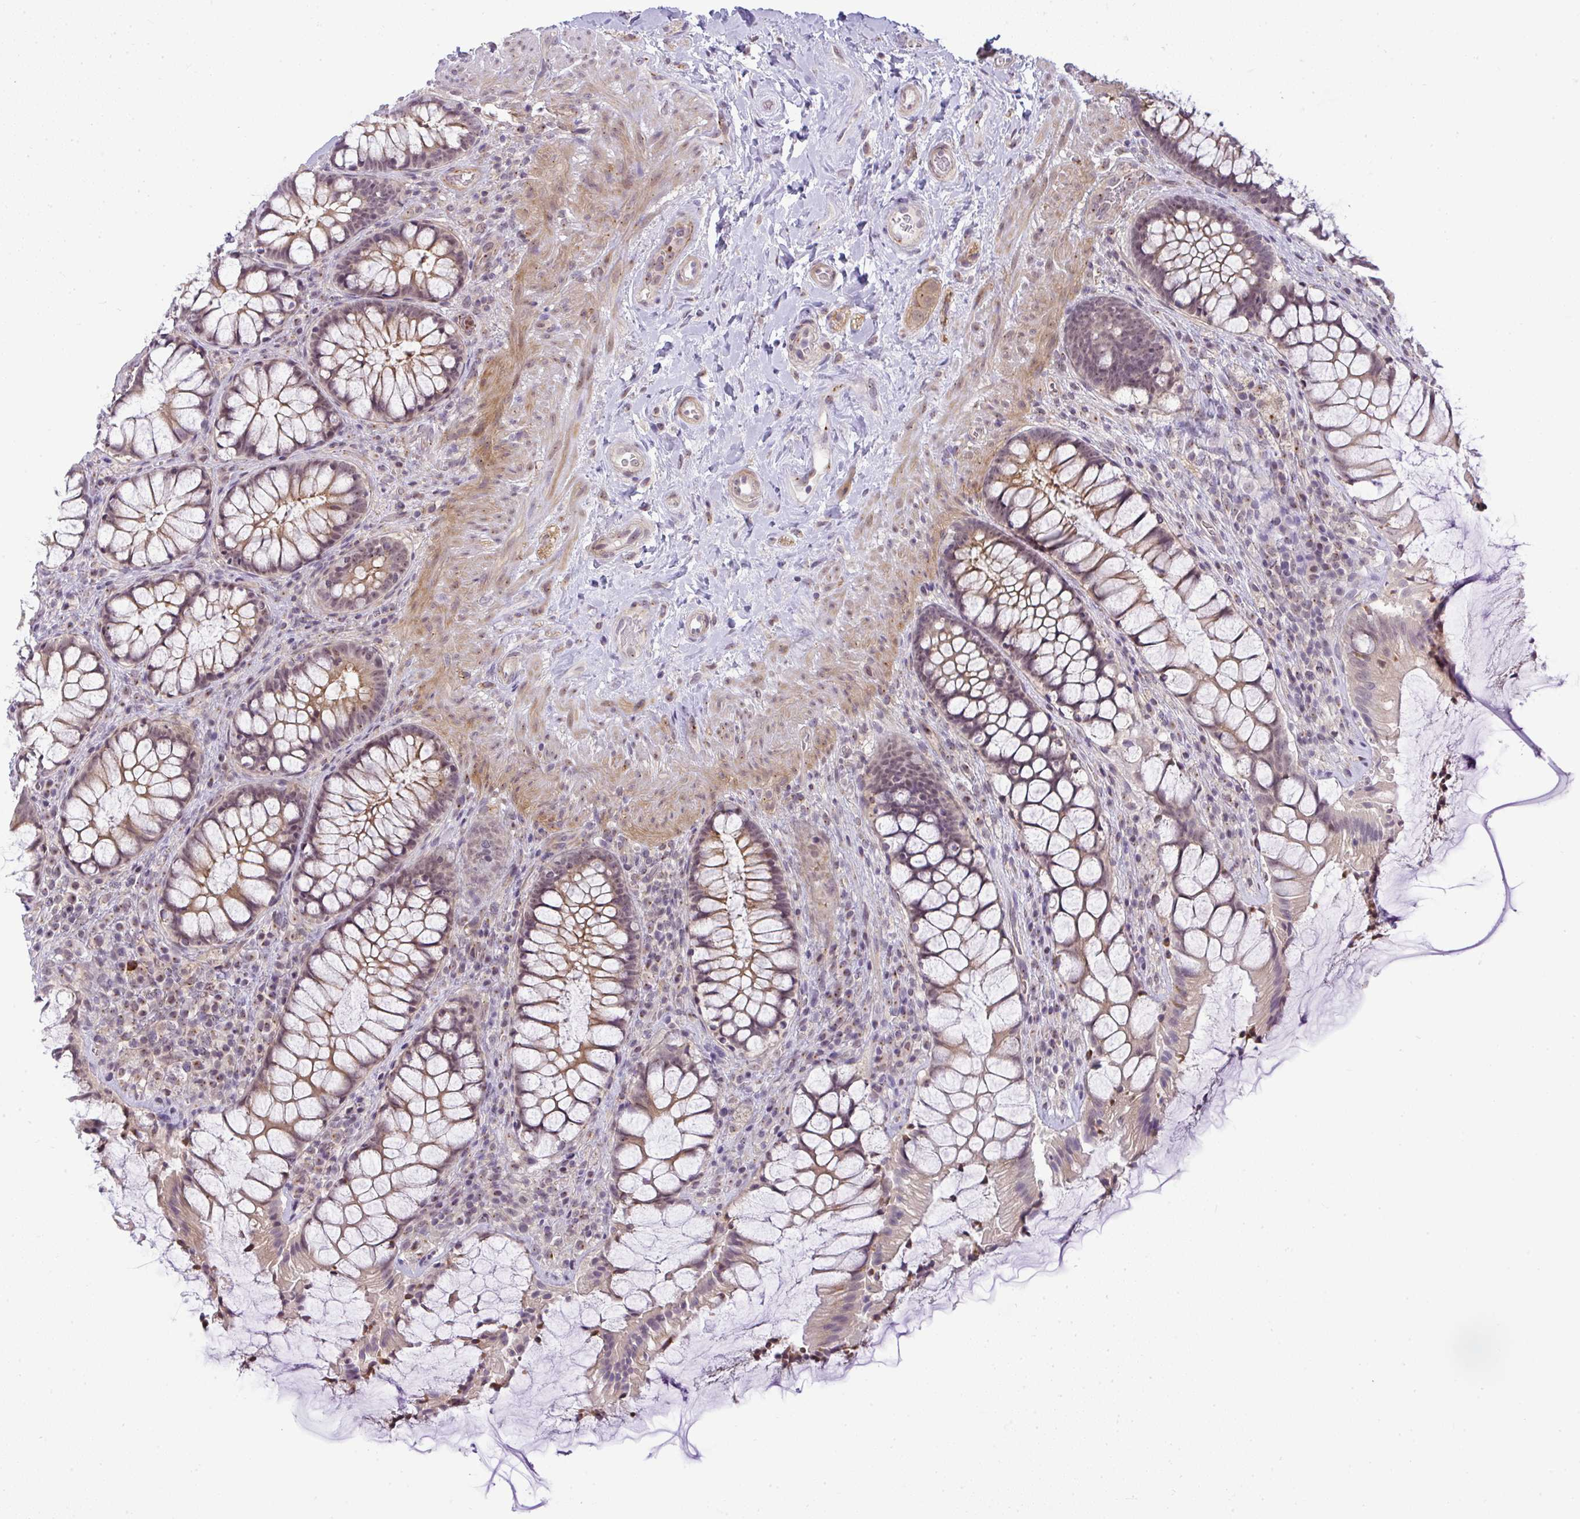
{"staining": {"intensity": "moderate", "quantity": ">75%", "location": "cytoplasmic/membranous"}, "tissue": "rectum", "cell_type": "Glandular cells", "image_type": "normal", "snomed": [{"axis": "morphology", "description": "Normal tissue, NOS"}, {"axis": "topography", "description": "Rectum"}], "caption": "This photomicrograph displays immunohistochemistry (IHC) staining of unremarkable human rectum, with medium moderate cytoplasmic/membranous expression in approximately >75% of glandular cells.", "gene": "DZIP1", "patient": {"sex": "female", "age": 58}}